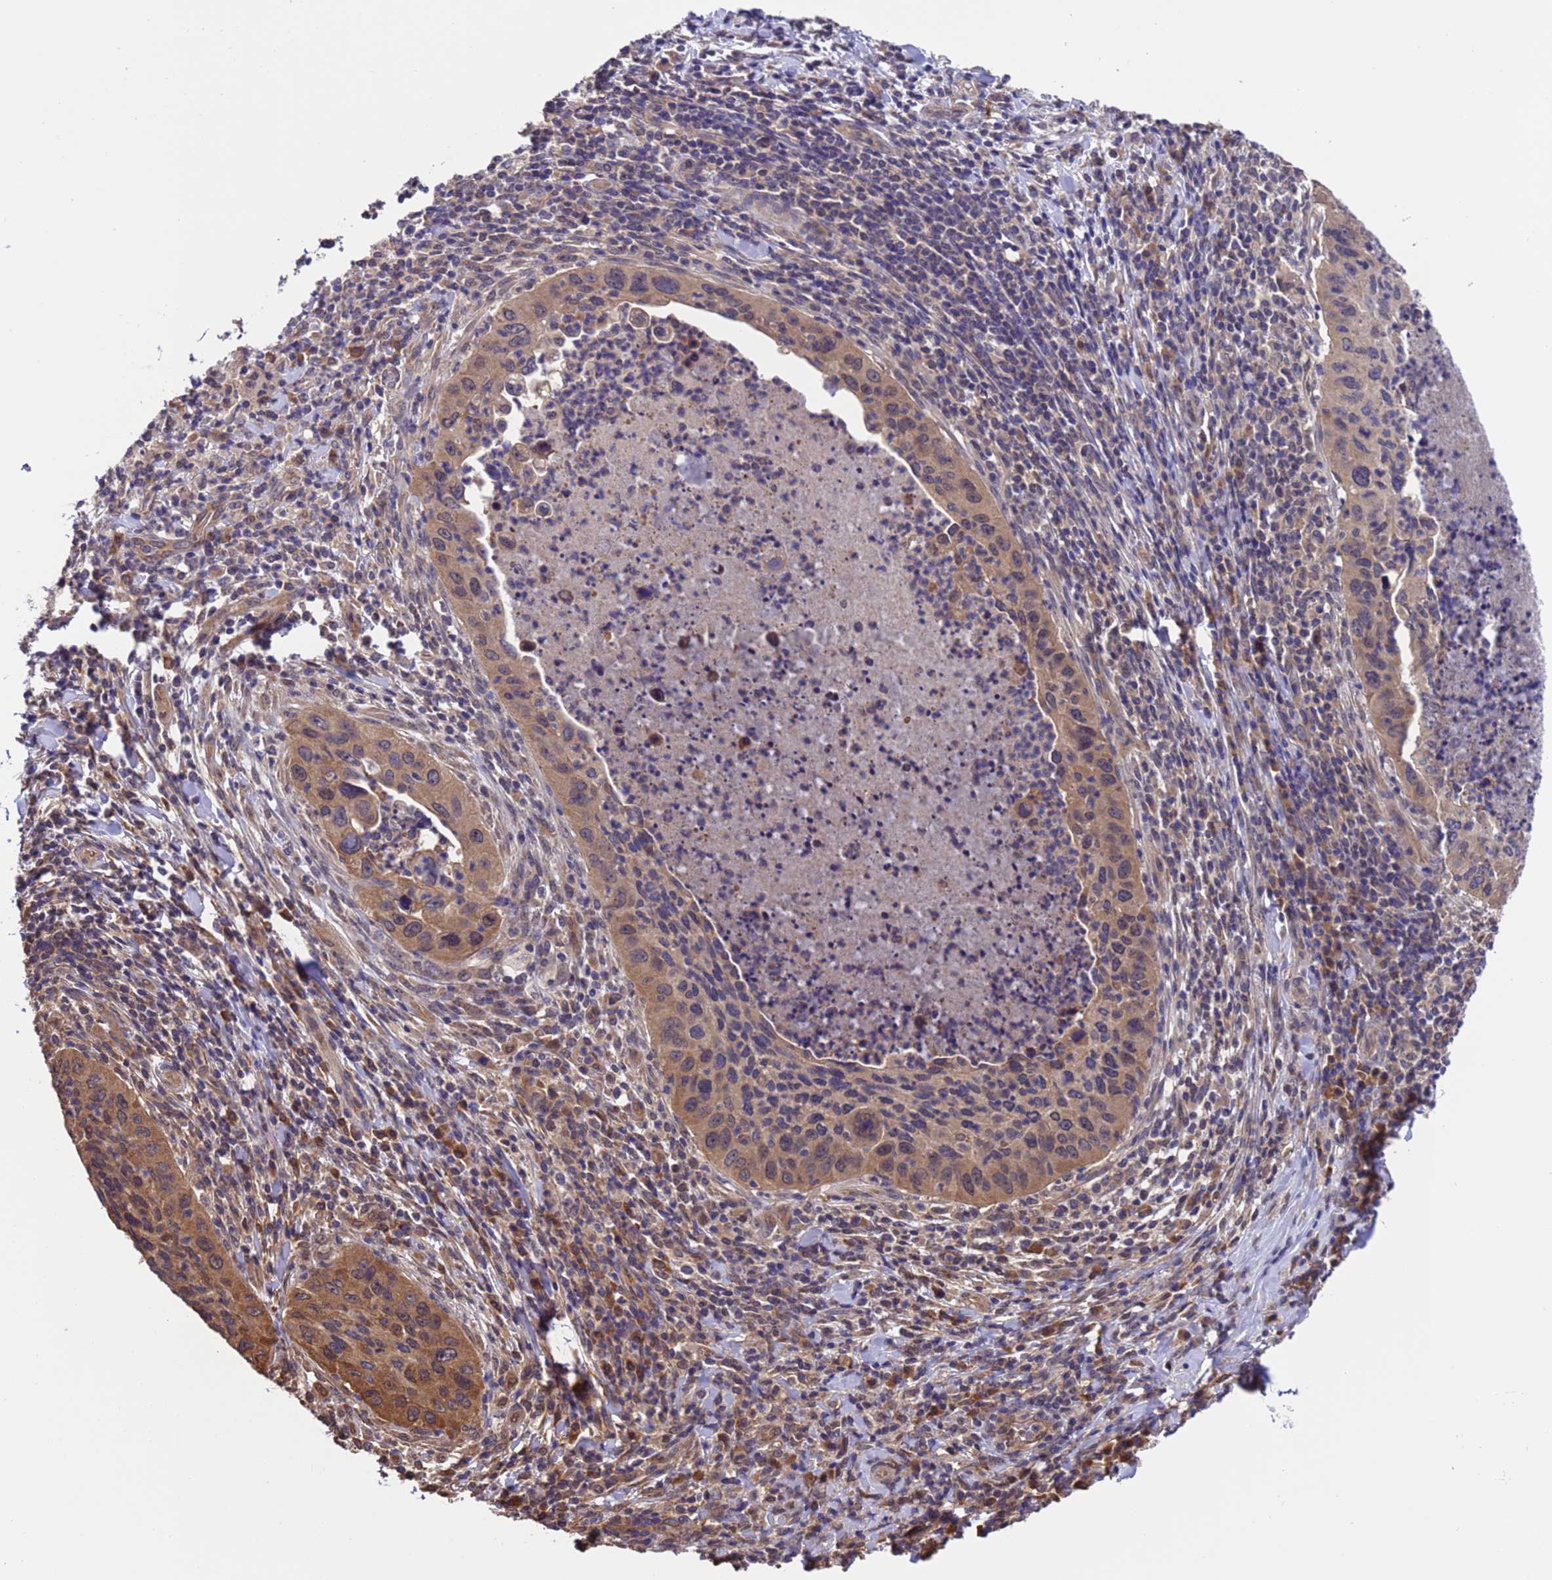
{"staining": {"intensity": "moderate", "quantity": ">75%", "location": "cytoplasmic/membranous"}, "tissue": "cervical cancer", "cell_type": "Tumor cells", "image_type": "cancer", "snomed": [{"axis": "morphology", "description": "Squamous cell carcinoma, NOS"}, {"axis": "topography", "description": "Cervix"}], "caption": "The image displays immunohistochemical staining of cervical cancer (squamous cell carcinoma). There is moderate cytoplasmic/membranous positivity is present in approximately >75% of tumor cells.", "gene": "ZFP69B", "patient": {"sex": "female", "age": 38}}